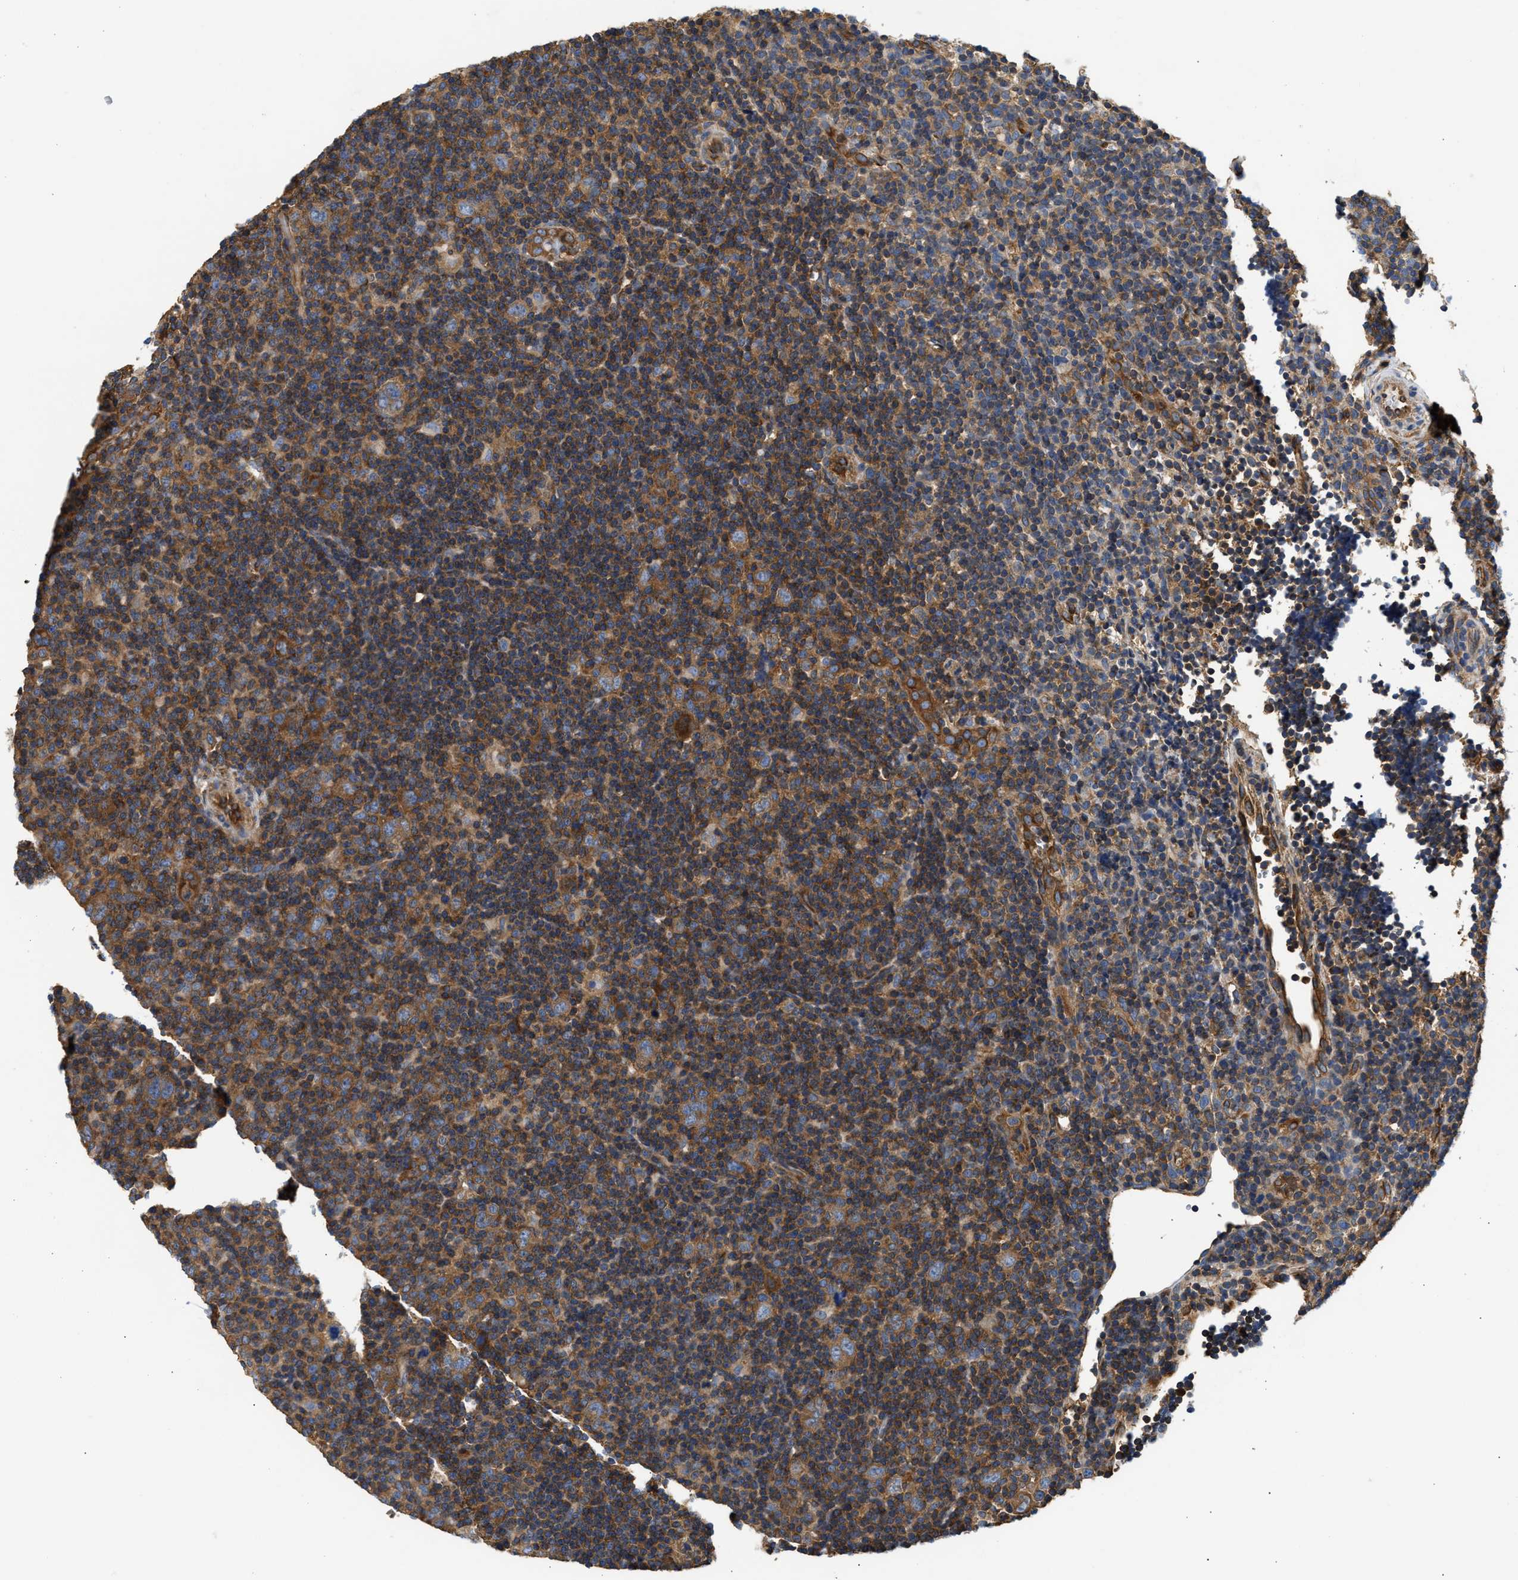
{"staining": {"intensity": "moderate", "quantity": ">75%", "location": "cytoplasmic/membranous"}, "tissue": "lymphoma", "cell_type": "Tumor cells", "image_type": "cancer", "snomed": [{"axis": "morphology", "description": "Hodgkin's disease, NOS"}, {"axis": "topography", "description": "Lymph node"}], "caption": "Moderate cytoplasmic/membranous protein positivity is identified in approximately >75% of tumor cells in Hodgkin's disease.", "gene": "SAMD9L", "patient": {"sex": "female", "age": 57}}